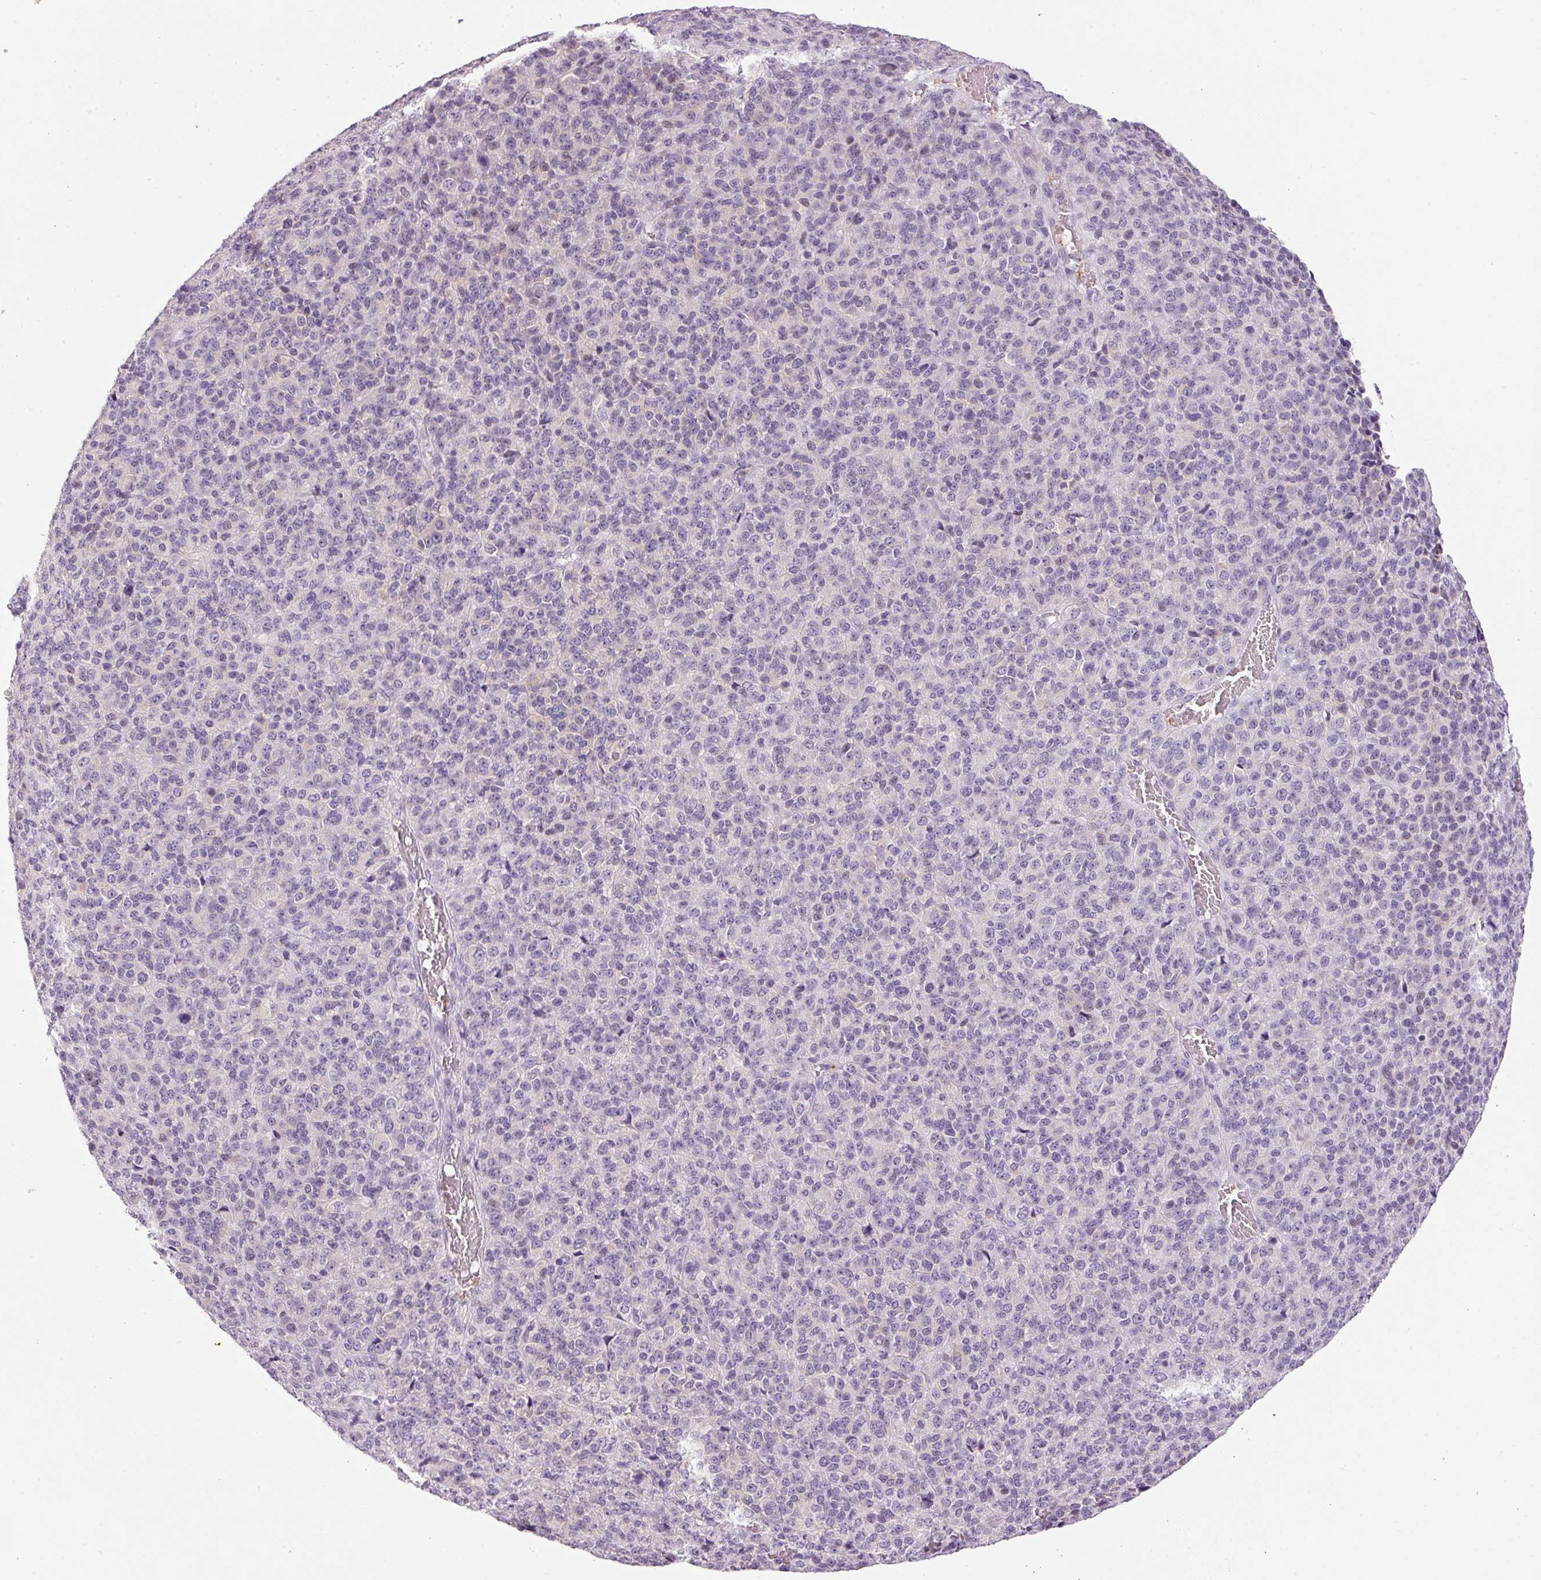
{"staining": {"intensity": "negative", "quantity": "none", "location": "none"}, "tissue": "melanoma", "cell_type": "Tumor cells", "image_type": "cancer", "snomed": [{"axis": "morphology", "description": "Malignant melanoma, Metastatic site"}, {"axis": "topography", "description": "Brain"}], "caption": "The histopathology image shows no significant expression in tumor cells of malignant melanoma (metastatic site).", "gene": "SRC", "patient": {"sex": "female", "age": 56}}